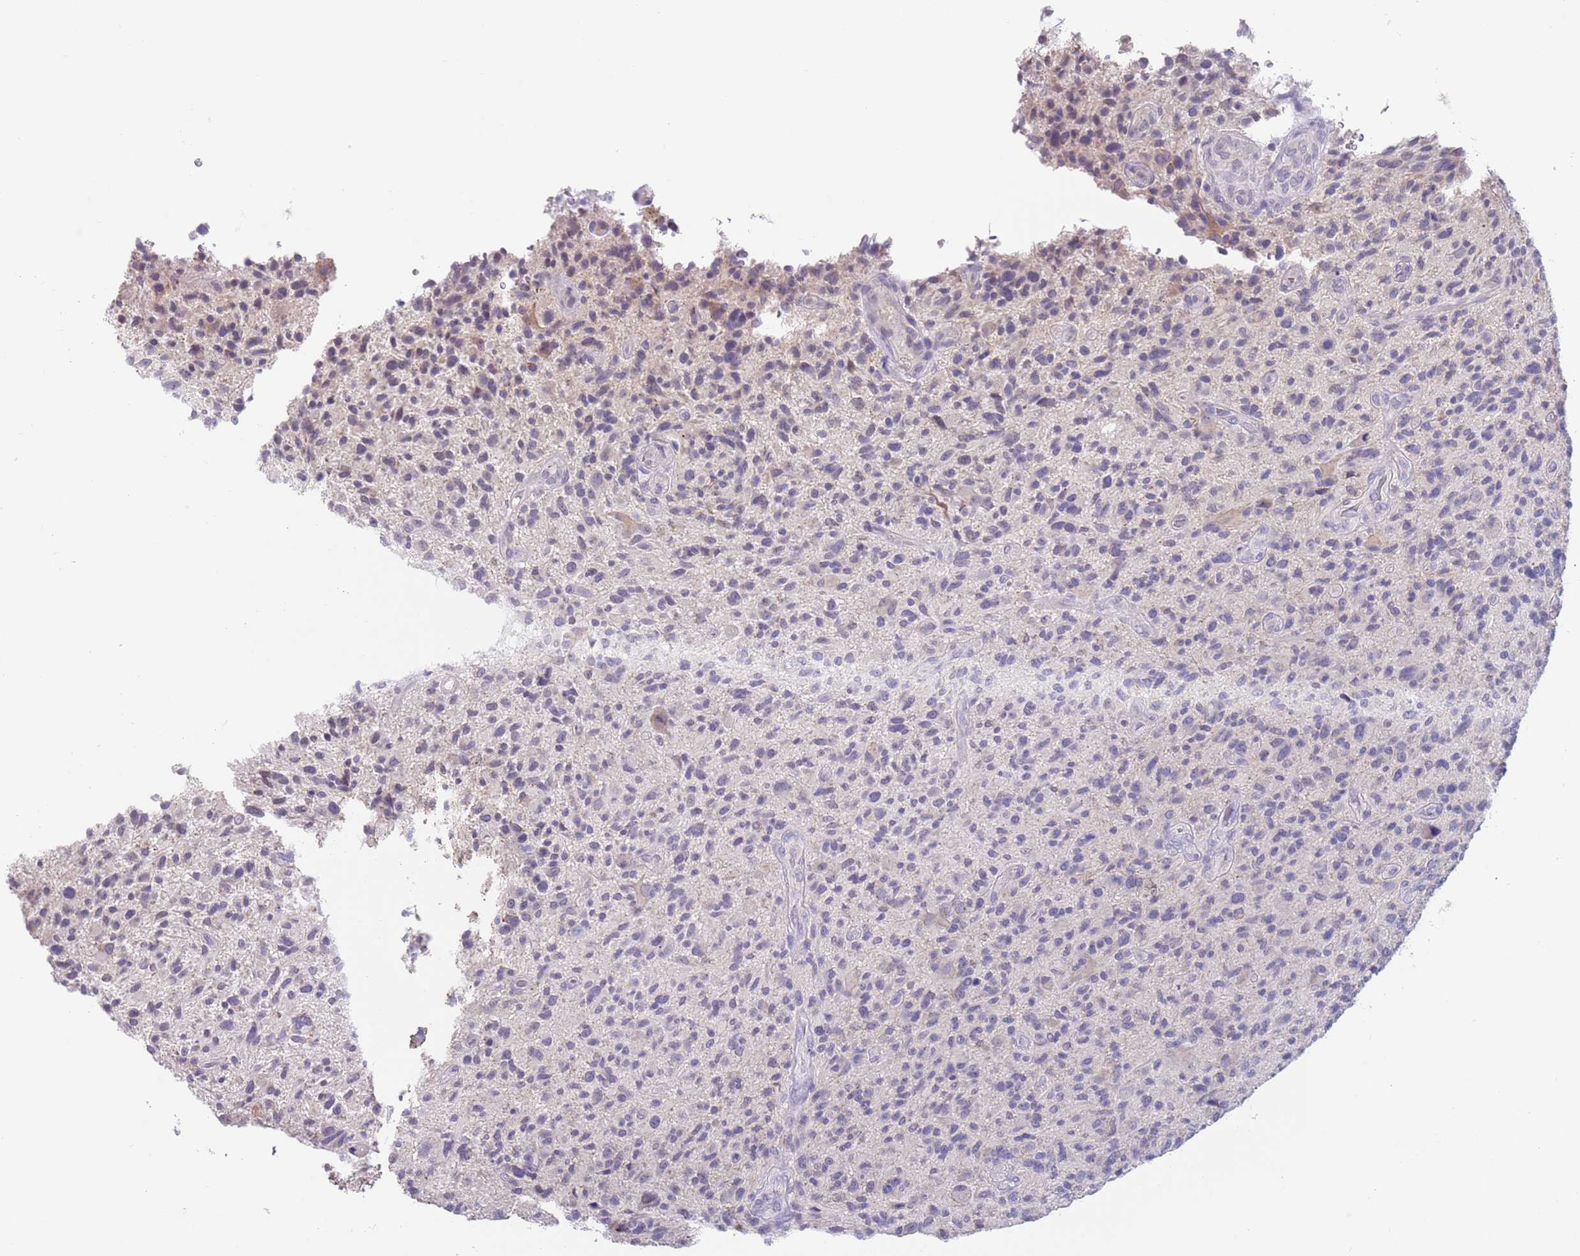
{"staining": {"intensity": "negative", "quantity": "none", "location": "none"}, "tissue": "glioma", "cell_type": "Tumor cells", "image_type": "cancer", "snomed": [{"axis": "morphology", "description": "Glioma, malignant, High grade"}, {"axis": "topography", "description": "Brain"}], "caption": "Glioma stained for a protein using immunohistochemistry exhibits no positivity tumor cells.", "gene": "SPIRE2", "patient": {"sex": "male", "age": 47}}